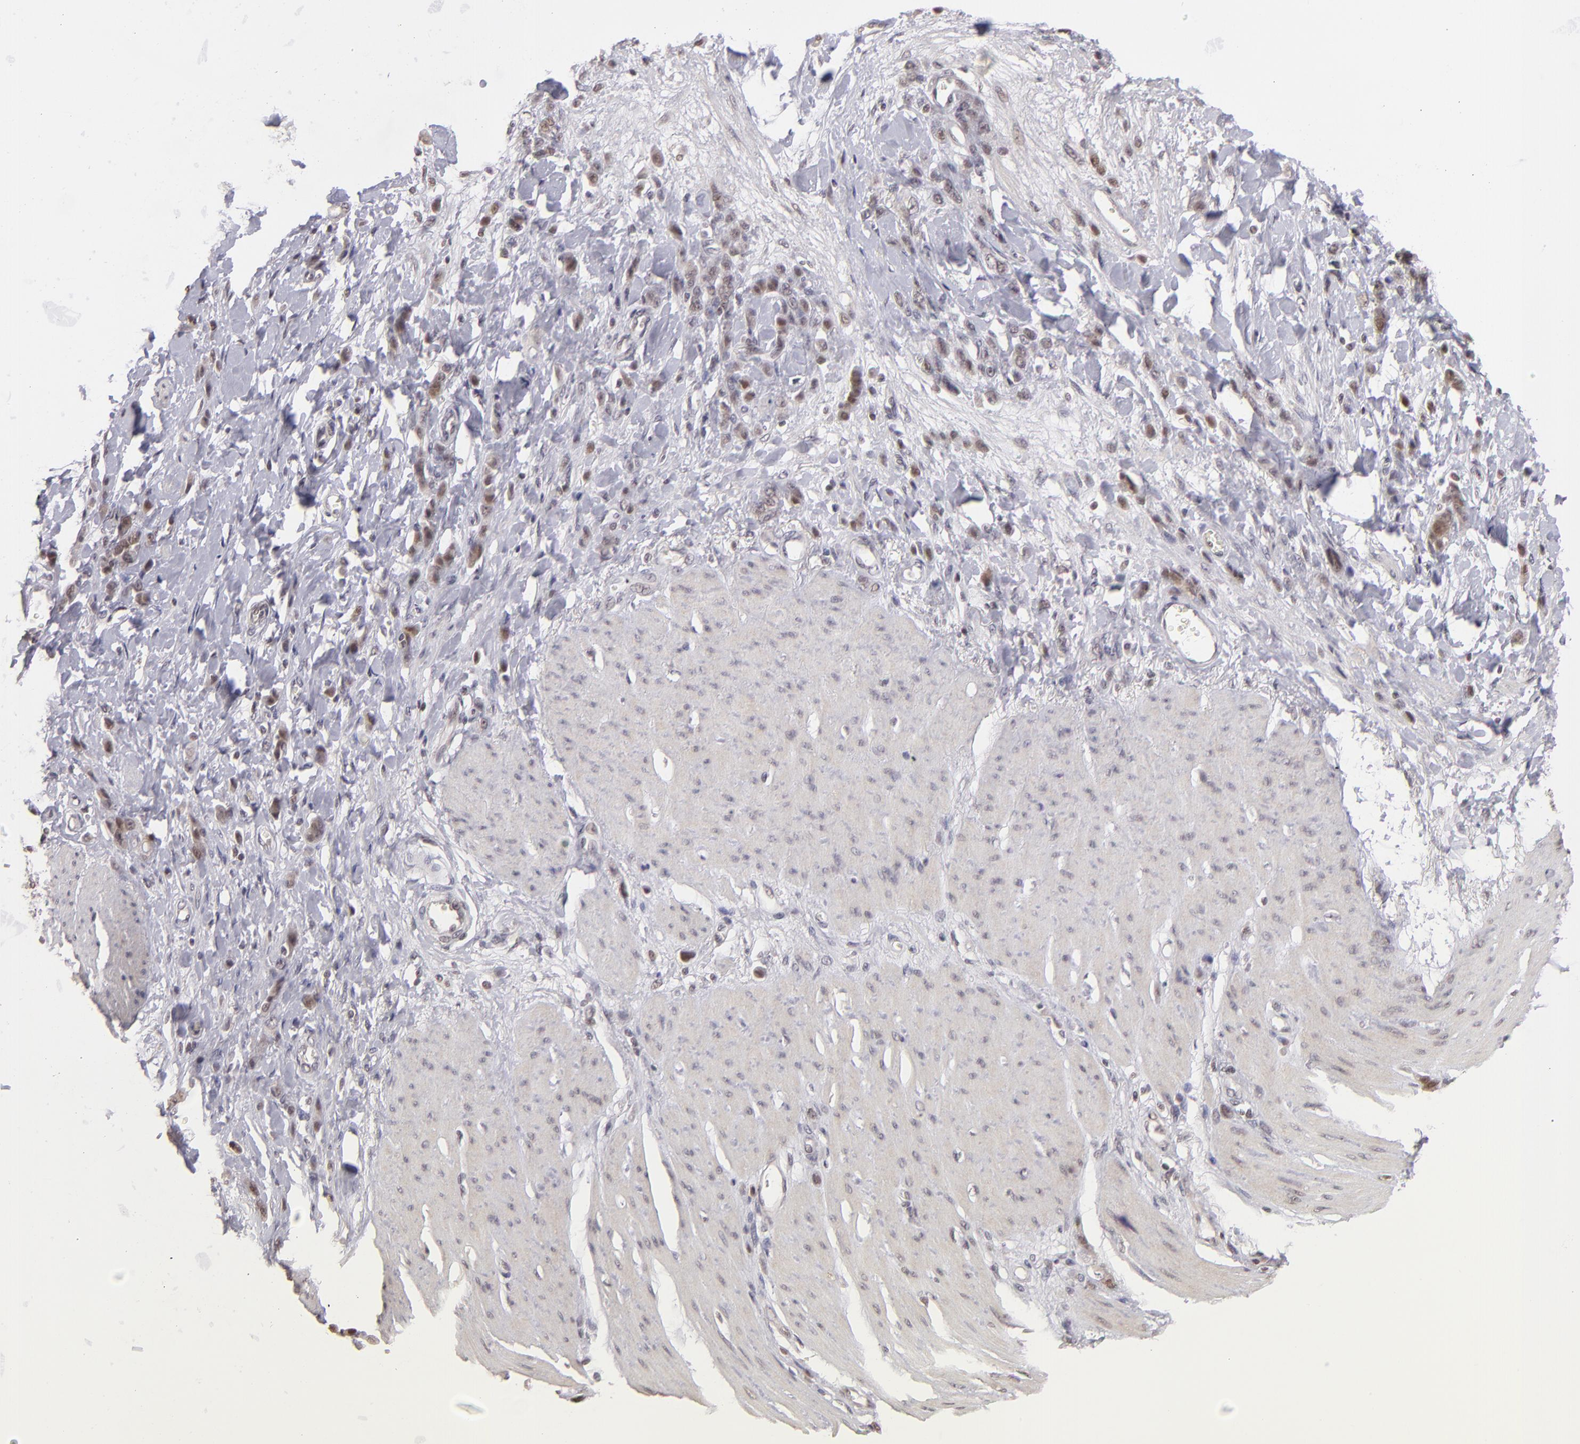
{"staining": {"intensity": "moderate", "quantity": "<25%", "location": "nuclear"}, "tissue": "stomach cancer", "cell_type": "Tumor cells", "image_type": "cancer", "snomed": [{"axis": "morphology", "description": "Normal tissue, NOS"}, {"axis": "morphology", "description": "Adenocarcinoma, NOS"}, {"axis": "topography", "description": "Stomach"}], "caption": "High-power microscopy captured an IHC histopathology image of stomach cancer (adenocarcinoma), revealing moderate nuclear staining in about <25% of tumor cells.", "gene": "RARB", "patient": {"sex": "male", "age": 82}}